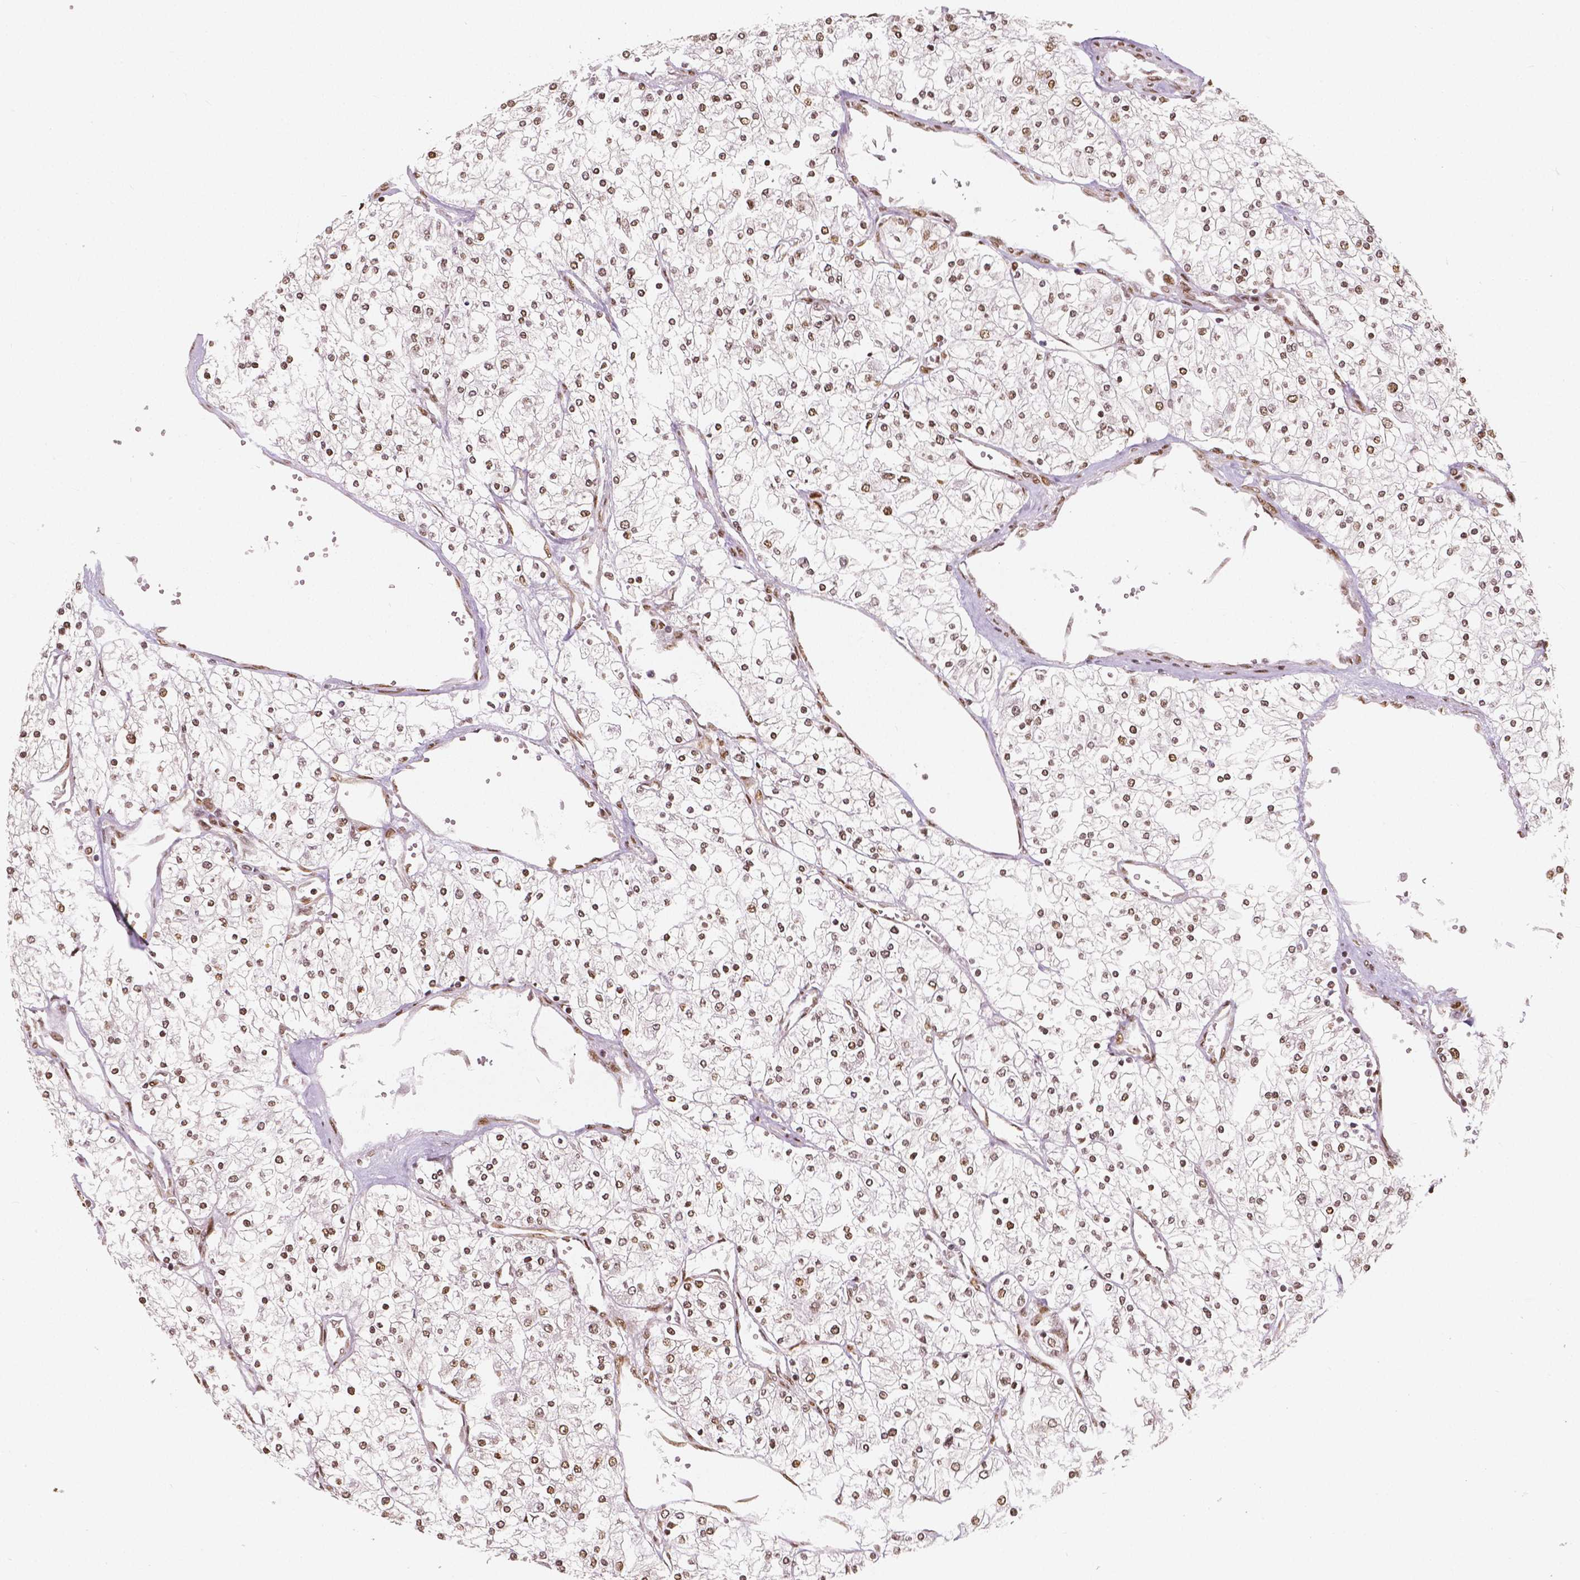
{"staining": {"intensity": "moderate", "quantity": ">75%", "location": "nuclear"}, "tissue": "renal cancer", "cell_type": "Tumor cells", "image_type": "cancer", "snomed": [{"axis": "morphology", "description": "Adenocarcinoma, NOS"}, {"axis": "topography", "description": "Kidney"}], "caption": "Human renal adenocarcinoma stained for a protein (brown) exhibits moderate nuclear positive staining in approximately >75% of tumor cells.", "gene": "NUCKS1", "patient": {"sex": "male", "age": 80}}